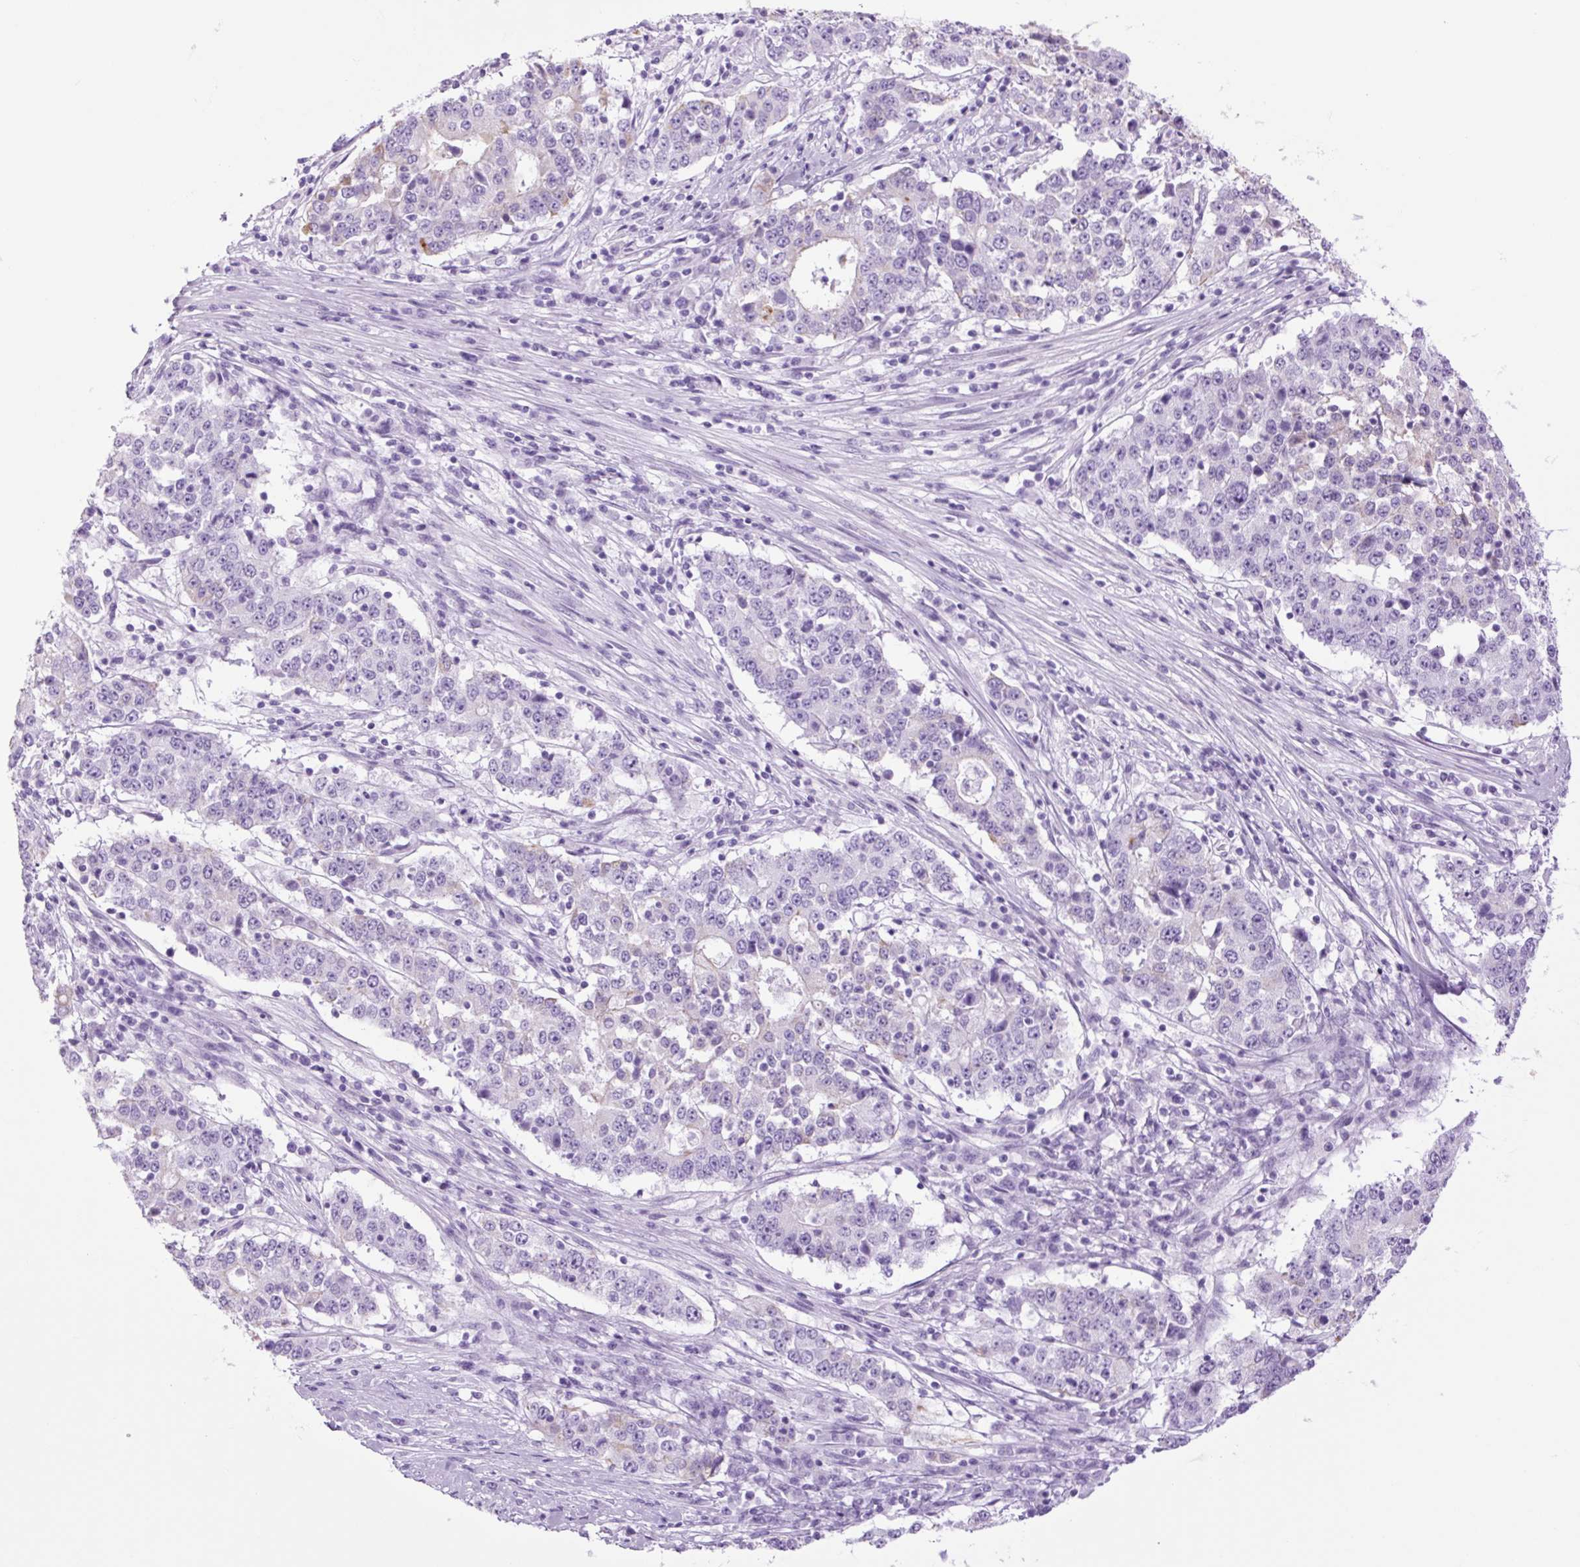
{"staining": {"intensity": "negative", "quantity": "none", "location": "none"}, "tissue": "stomach cancer", "cell_type": "Tumor cells", "image_type": "cancer", "snomed": [{"axis": "morphology", "description": "Adenocarcinoma, NOS"}, {"axis": "topography", "description": "Stomach"}], "caption": "Tumor cells are negative for protein expression in human stomach cancer (adenocarcinoma). (Stains: DAB (3,3'-diaminobenzidine) immunohistochemistry with hematoxylin counter stain, Microscopy: brightfield microscopy at high magnification).", "gene": "TFF2", "patient": {"sex": "male", "age": 59}}